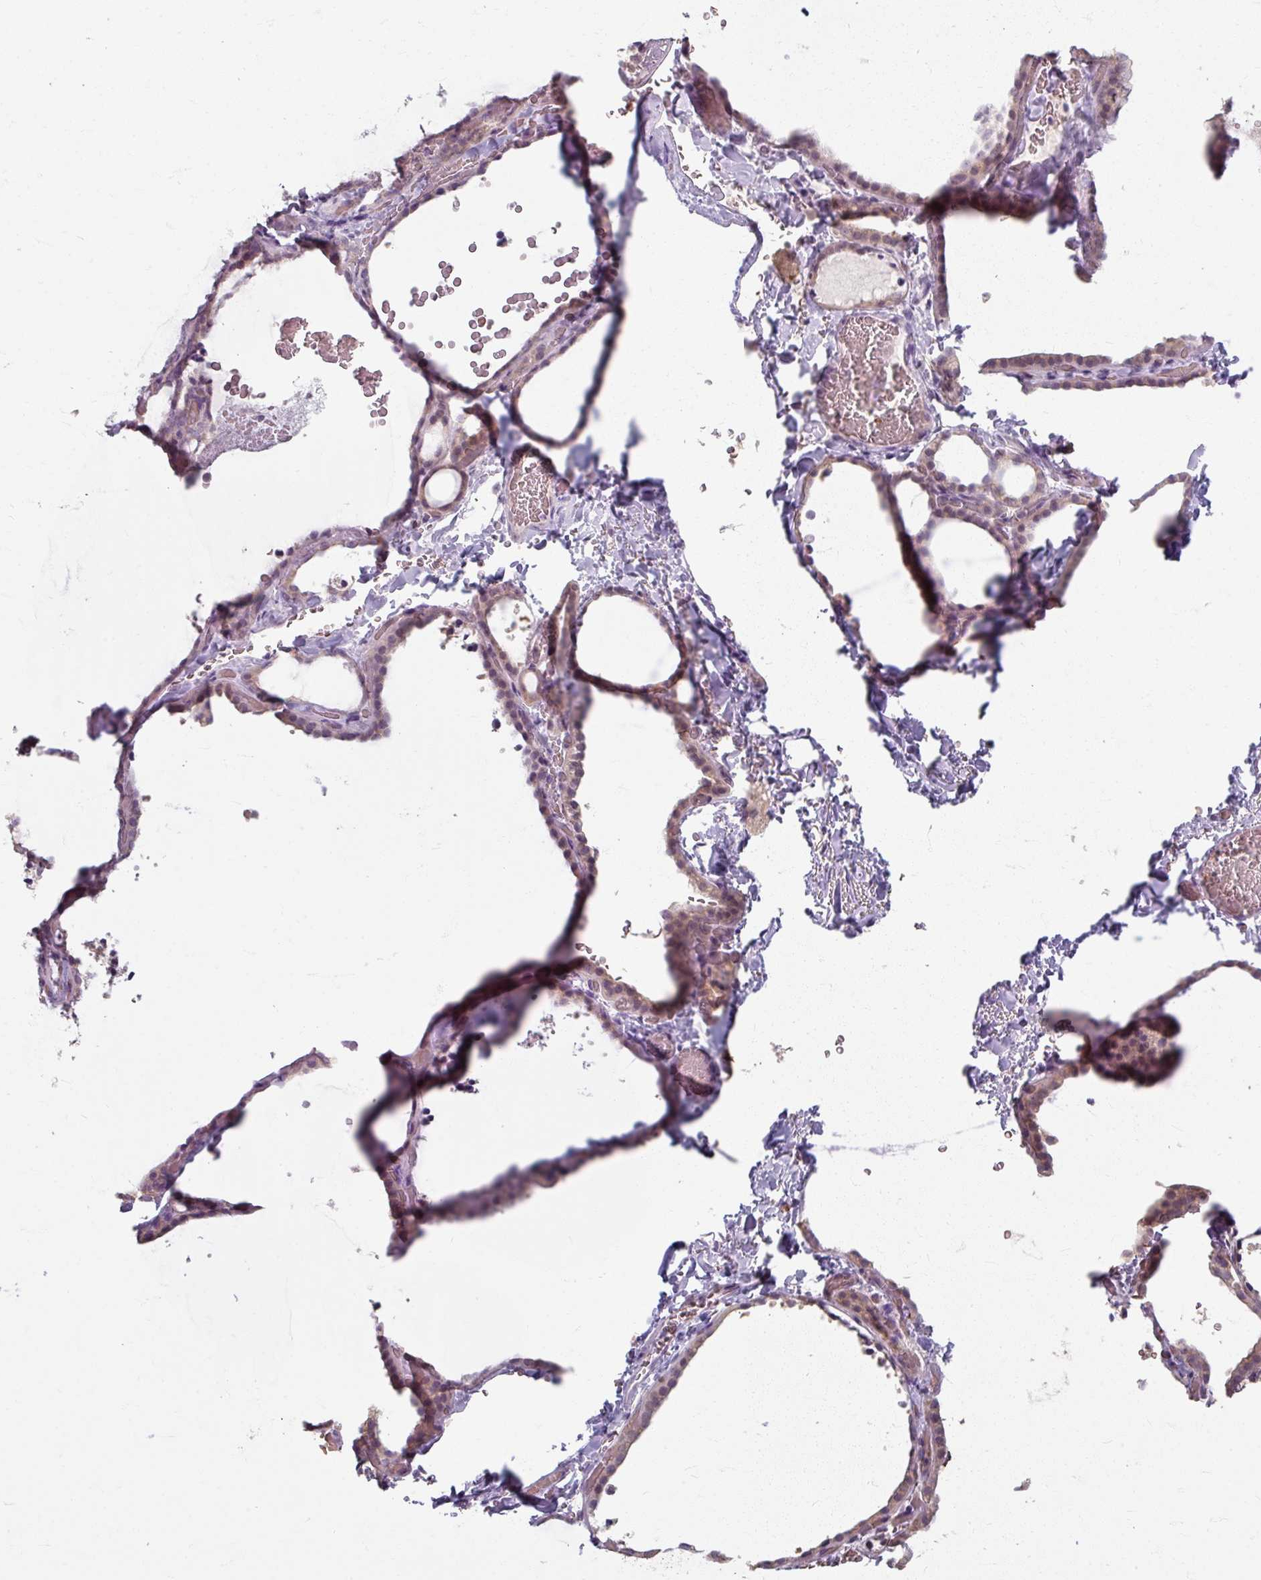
{"staining": {"intensity": "weak", "quantity": "25%-75%", "location": "cytoplasmic/membranous,nuclear"}, "tissue": "thyroid gland", "cell_type": "Glandular cells", "image_type": "normal", "snomed": [{"axis": "morphology", "description": "Normal tissue, NOS"}, {"axis": "topography", "description": "Thyroid gland"}], "caption": "Immunohistochemistry (IHC) micrograph of benign human thyroid gland stained for a protein (brown), which shows low levels of weak cytoplasmic/membranous,nuclear expression in about 25%-75% of glandular cells.", "gene": "KMT5C", "patient": {"sex": "female", "age": 22}}